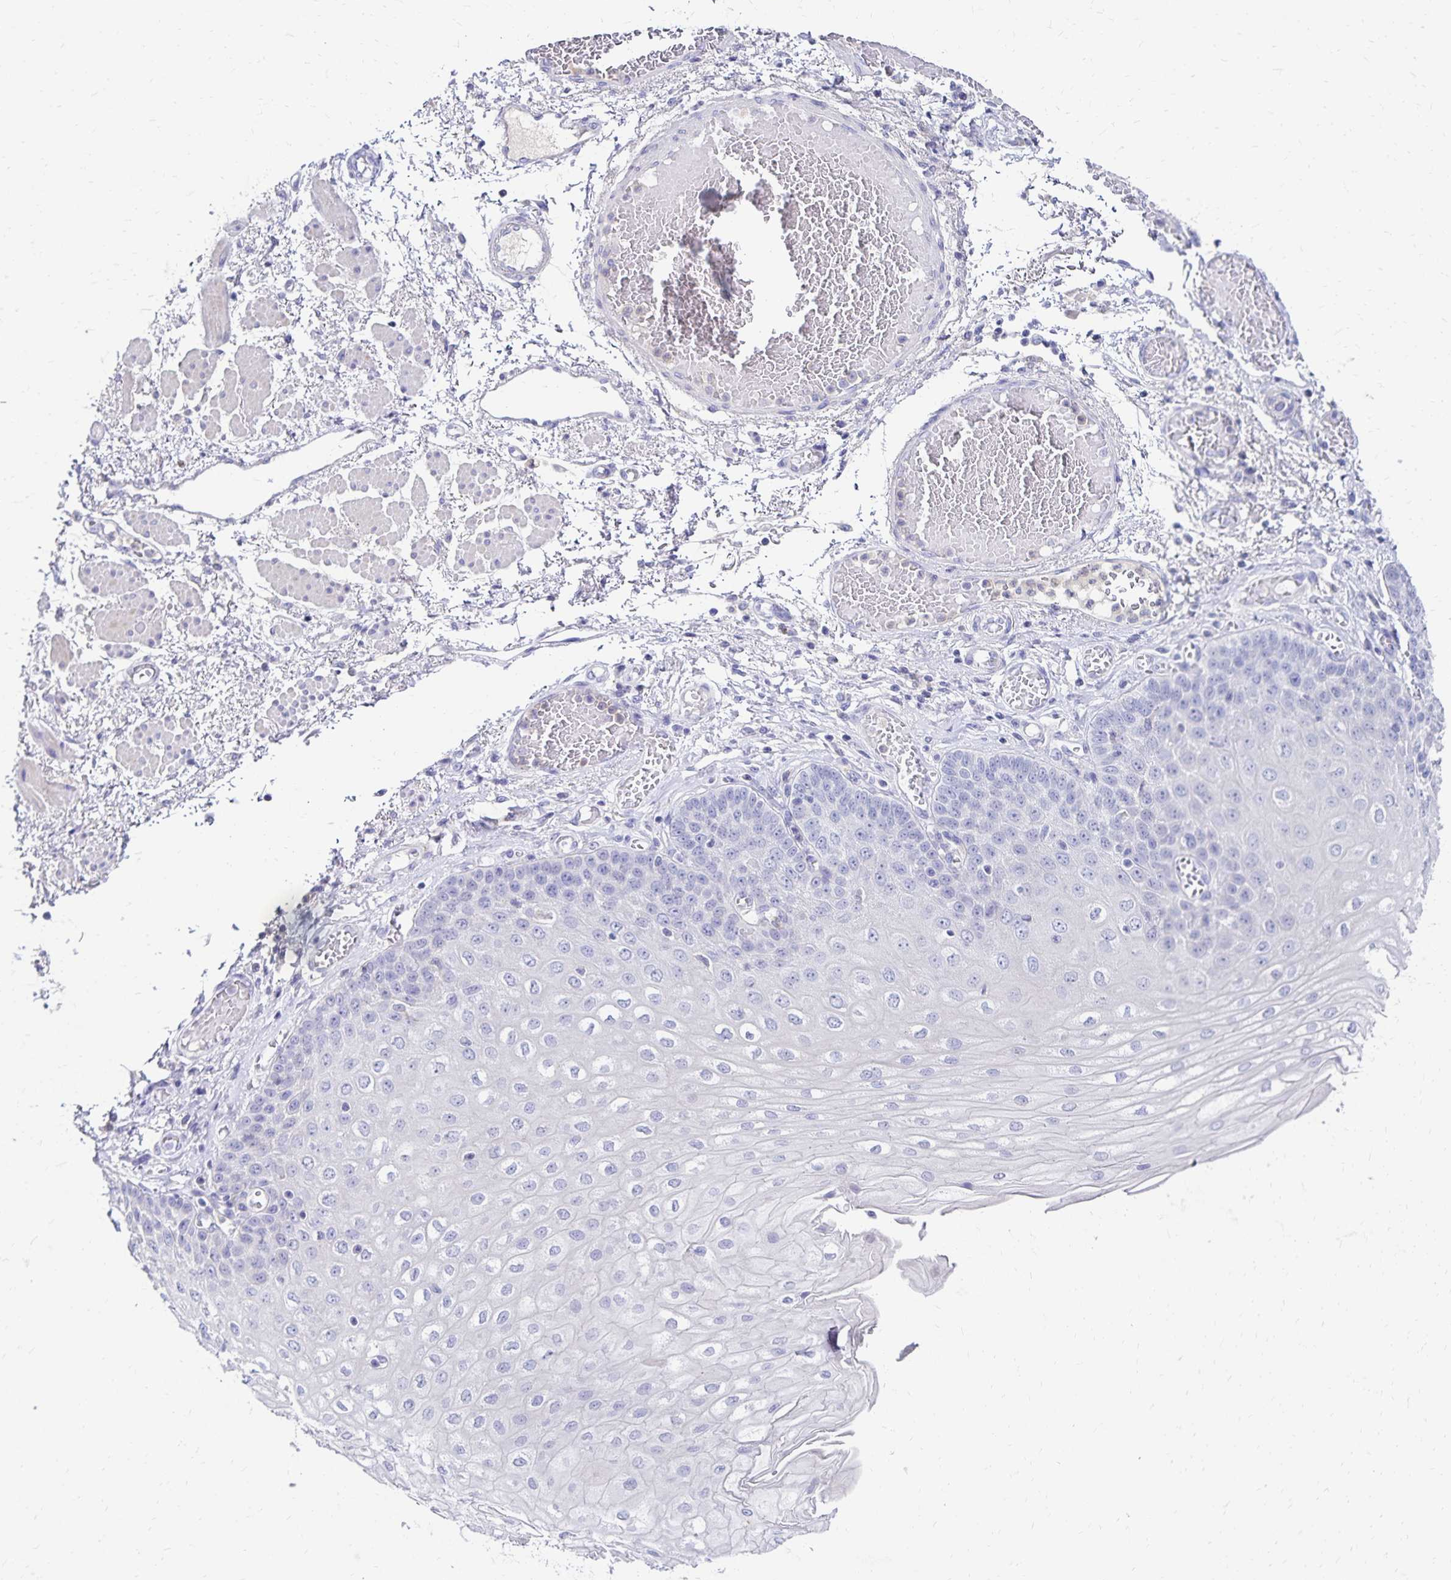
{"staining": {"intensity": "negative", "quantity": "none", "location": "none"}, "tissue": "esophagus", "cell_type": "Squamous epithelial cells", "image_type": "normal", "snomed": [{"axis": "morphology", "description": "Normal tissue, NOS"}, {"axis": "morphology", "description": "Adenocarcinoma, NOS"}, {"axis": "topography", "description": "Esophagus"}], "caption": "Squamous epithelial cells show no significant expression in normal esophagus. (DAB immunohistochemistry, high magnification).", "gene": "PAX5", "patient": {"sex": "male", "age": 81}}